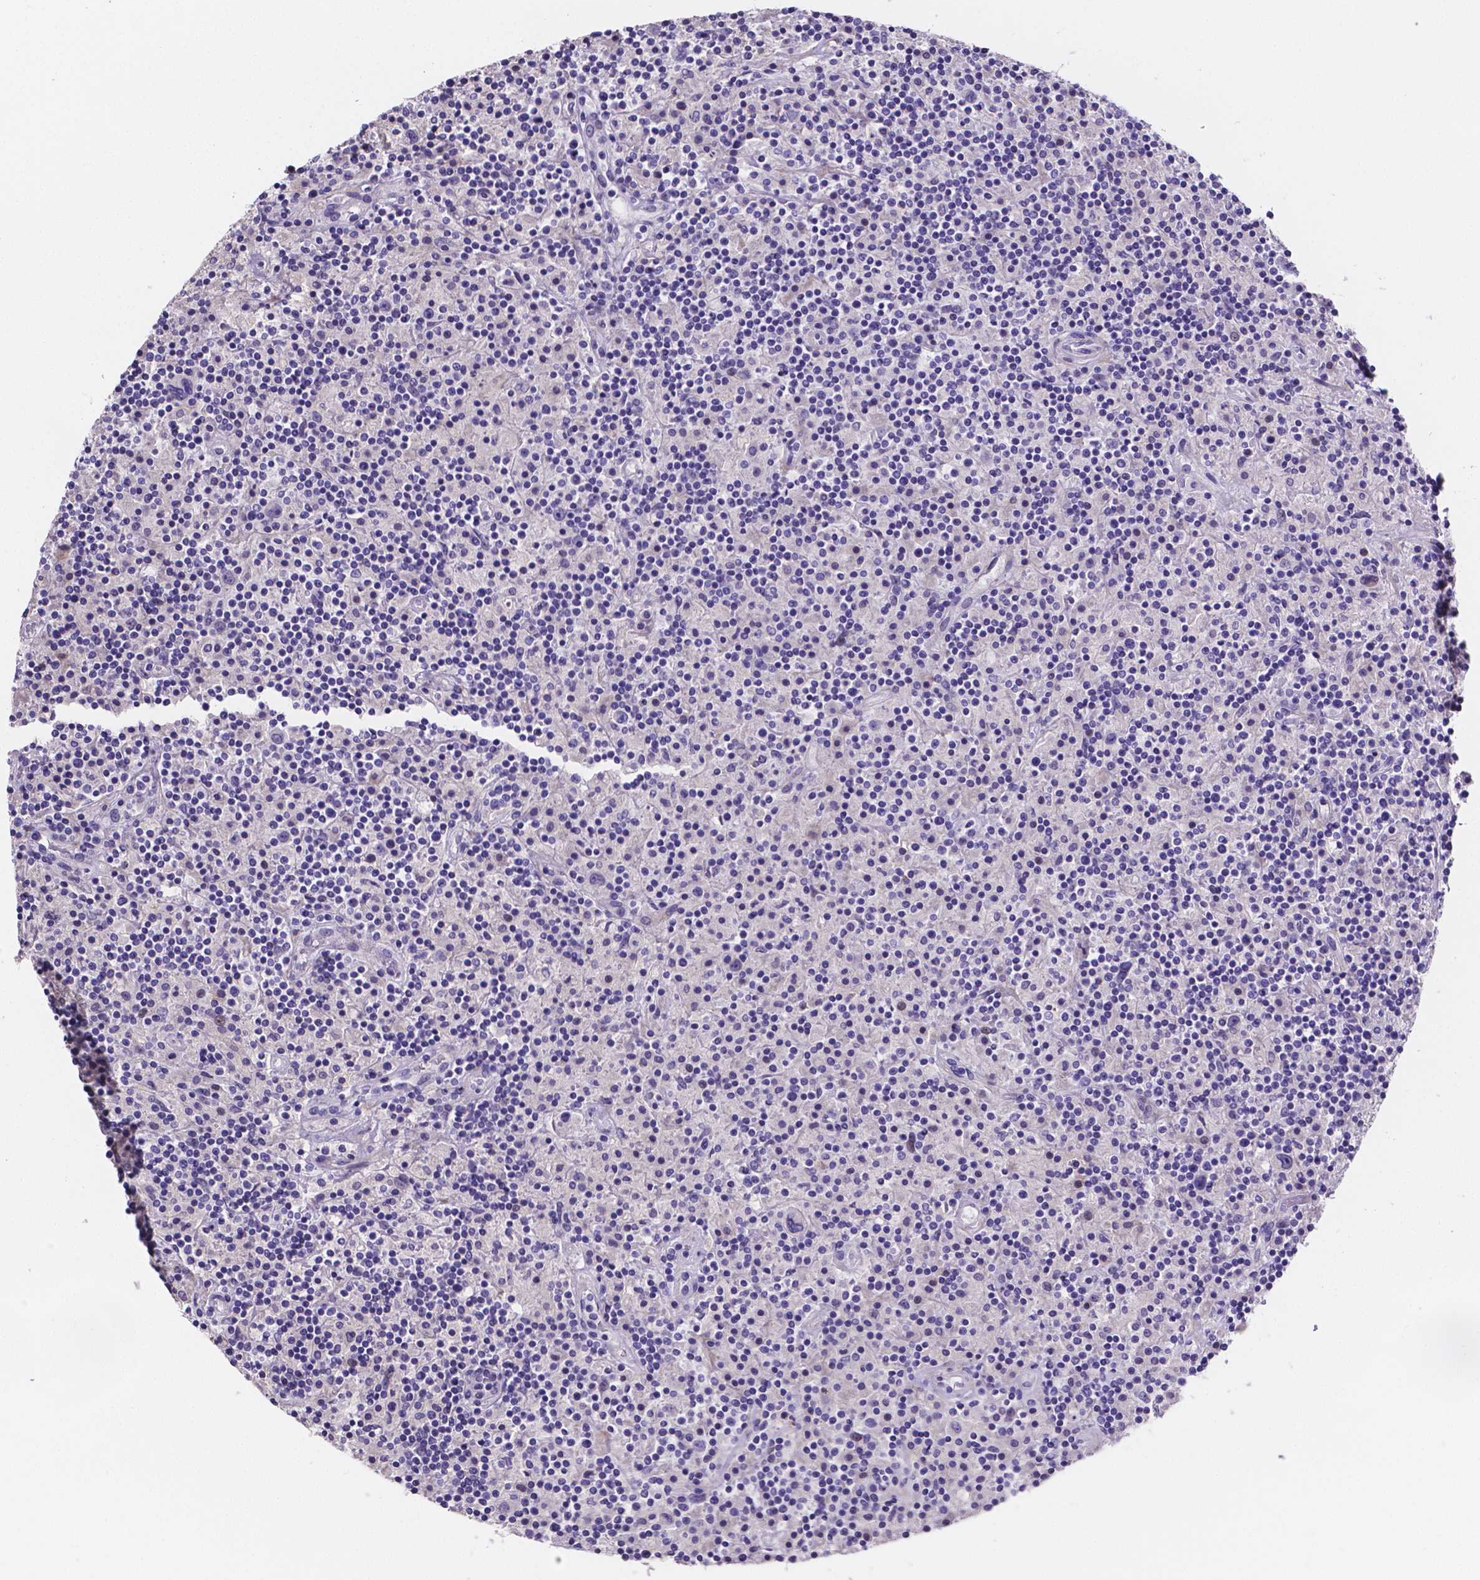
{"staining": {"intensity": "negative", "quantity": "none", "location": "none"}, "tissue": "lymphoma", "cell_type": "Tumor cells", "image_type": "cancer", "snomed": [{"axis": "morphology", "description": "Hodgkin's disease, NOS"}, {"axis": "topography", "description": "Lymph node"}], "caption": "Human Hodgkin's disease stained for a protein using immunohistochemistry (IHC) reveals no staining in tumor cells.", "gene": "NRGN", "patient": {"sex": "male", "age": 70}}